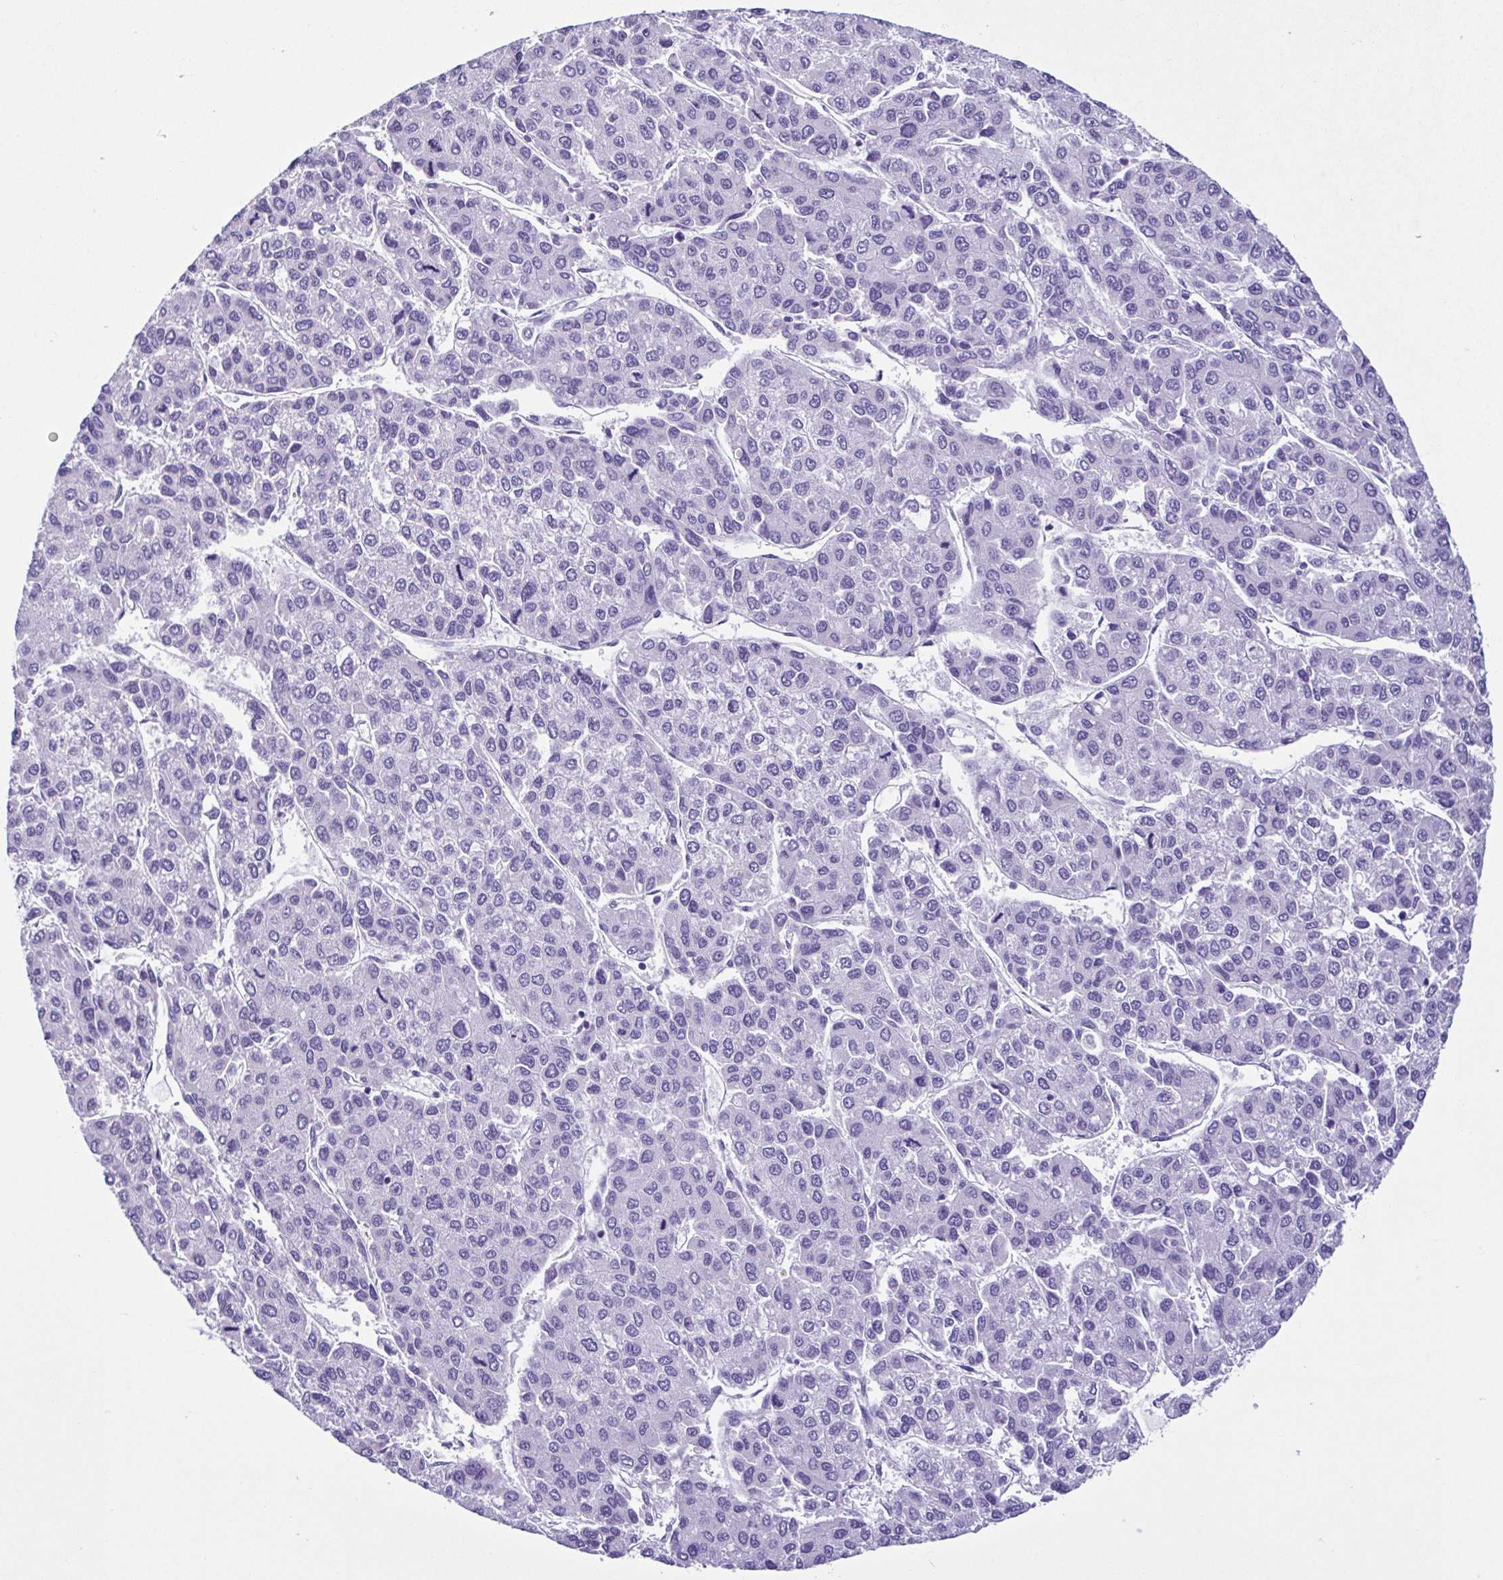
{"staining": {"intensity": "negative", "quantity": "none", "location": "none"}, "tissue": "liver cancer", "cell_type": "Tumor cells", "image_type": "cancer", "snomed": [{"axis": "morphology", "description": "Carcinoma, Hepatocellular, NOS"}, {"axis": "topography", "description": "Liver"}], "caption": "There is no significant staining in tumor cells of liver cancer (hepatocellular carcinoma).", "gene": "CBY2", "patient": {"sex": "female", "age": 66}}